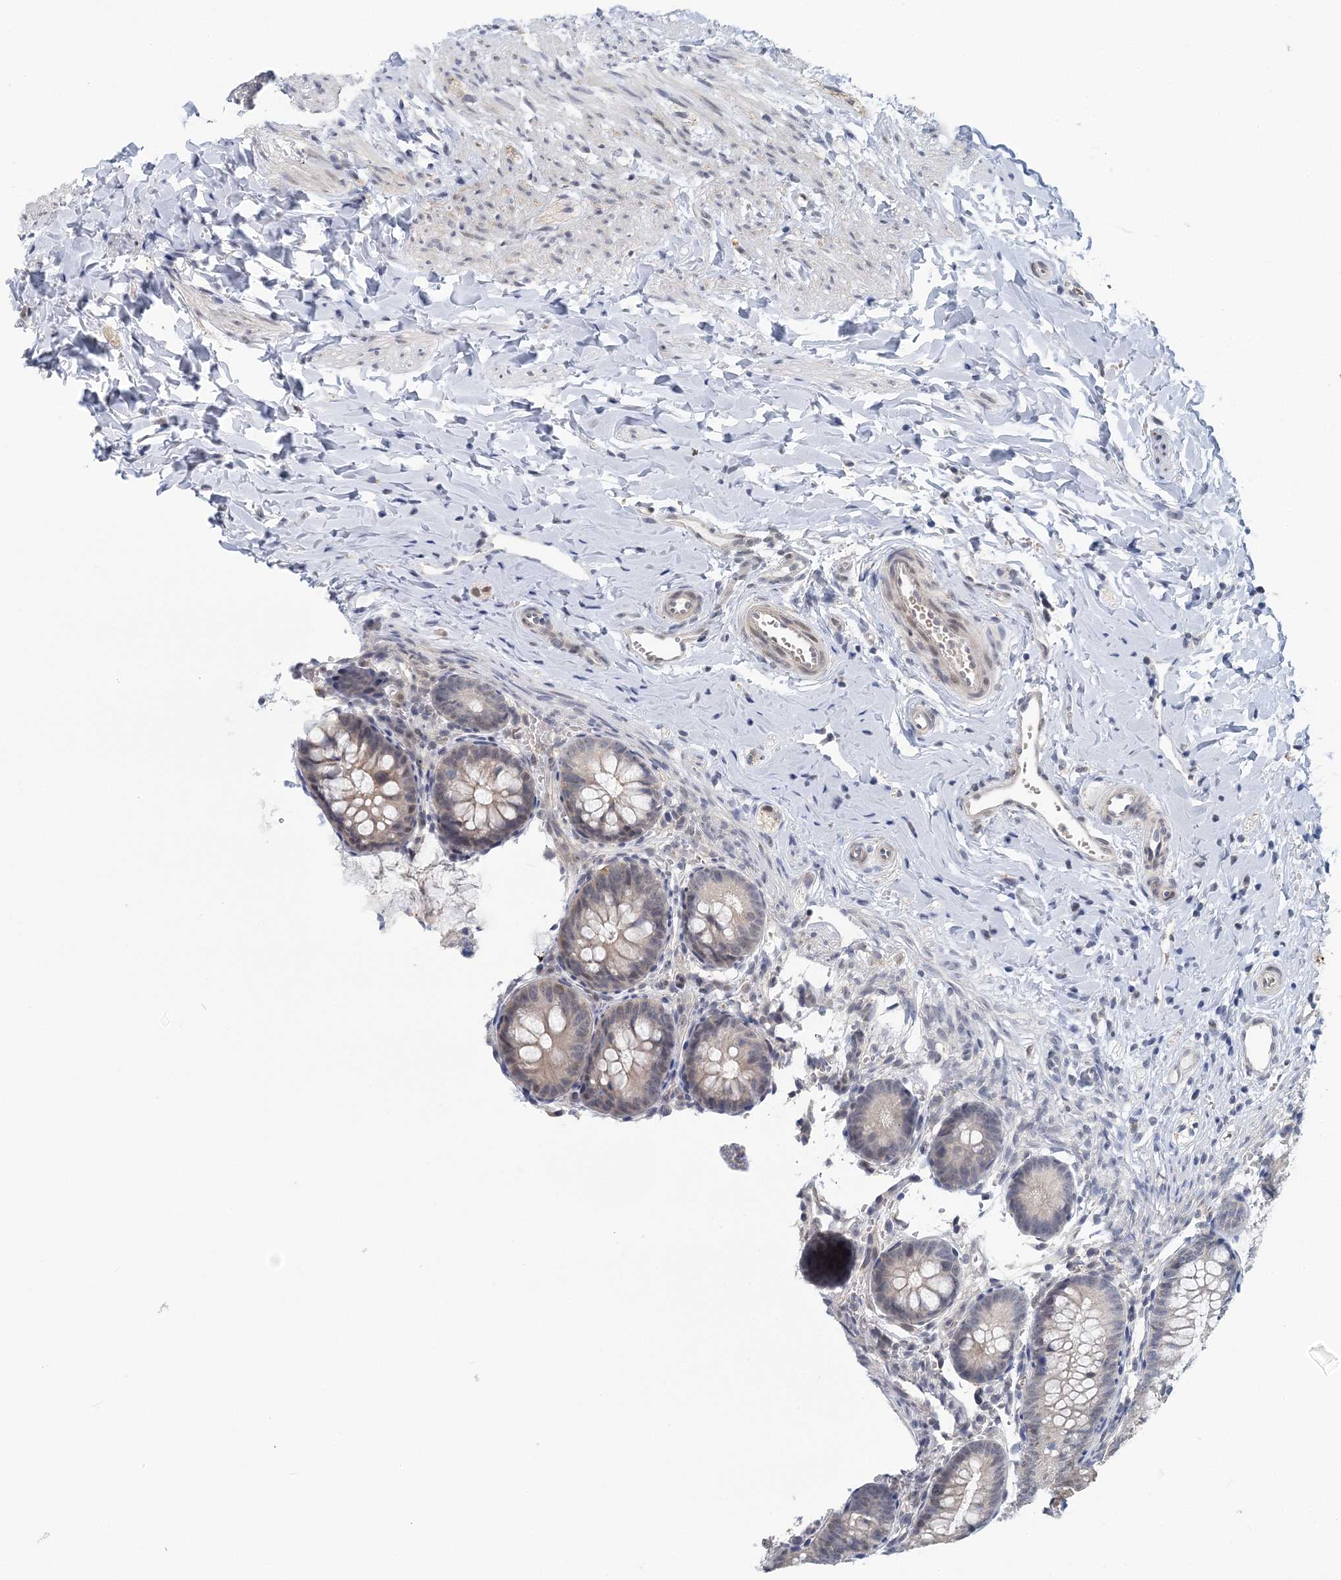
{"staining": {"intensity": "moderate", "quantity": "25%-75%", "location": "cytoplasmic/membranous,nuclear"}, "tissue": "appendix", "cell_type": "Glandular cells", "image_type": "normal", "snomed": [{"axis": "morphology", "description": "Normal tissue, NOS"}, {"axis": "topography", "description": "Appendix"}], "caption": "Immunohistochemical staining of benign human appendix exhibits medium levels of moderate cytoplasmic/membranous,nuclear expression in approximately 25%-75% of glandular cells. (Stains: DAB in brown, nuclei in blue, Microscopy: brightfield microscopy at high magnification).", "gene": "HYCC2", "patient": {"sex": "male", "age": 1}}